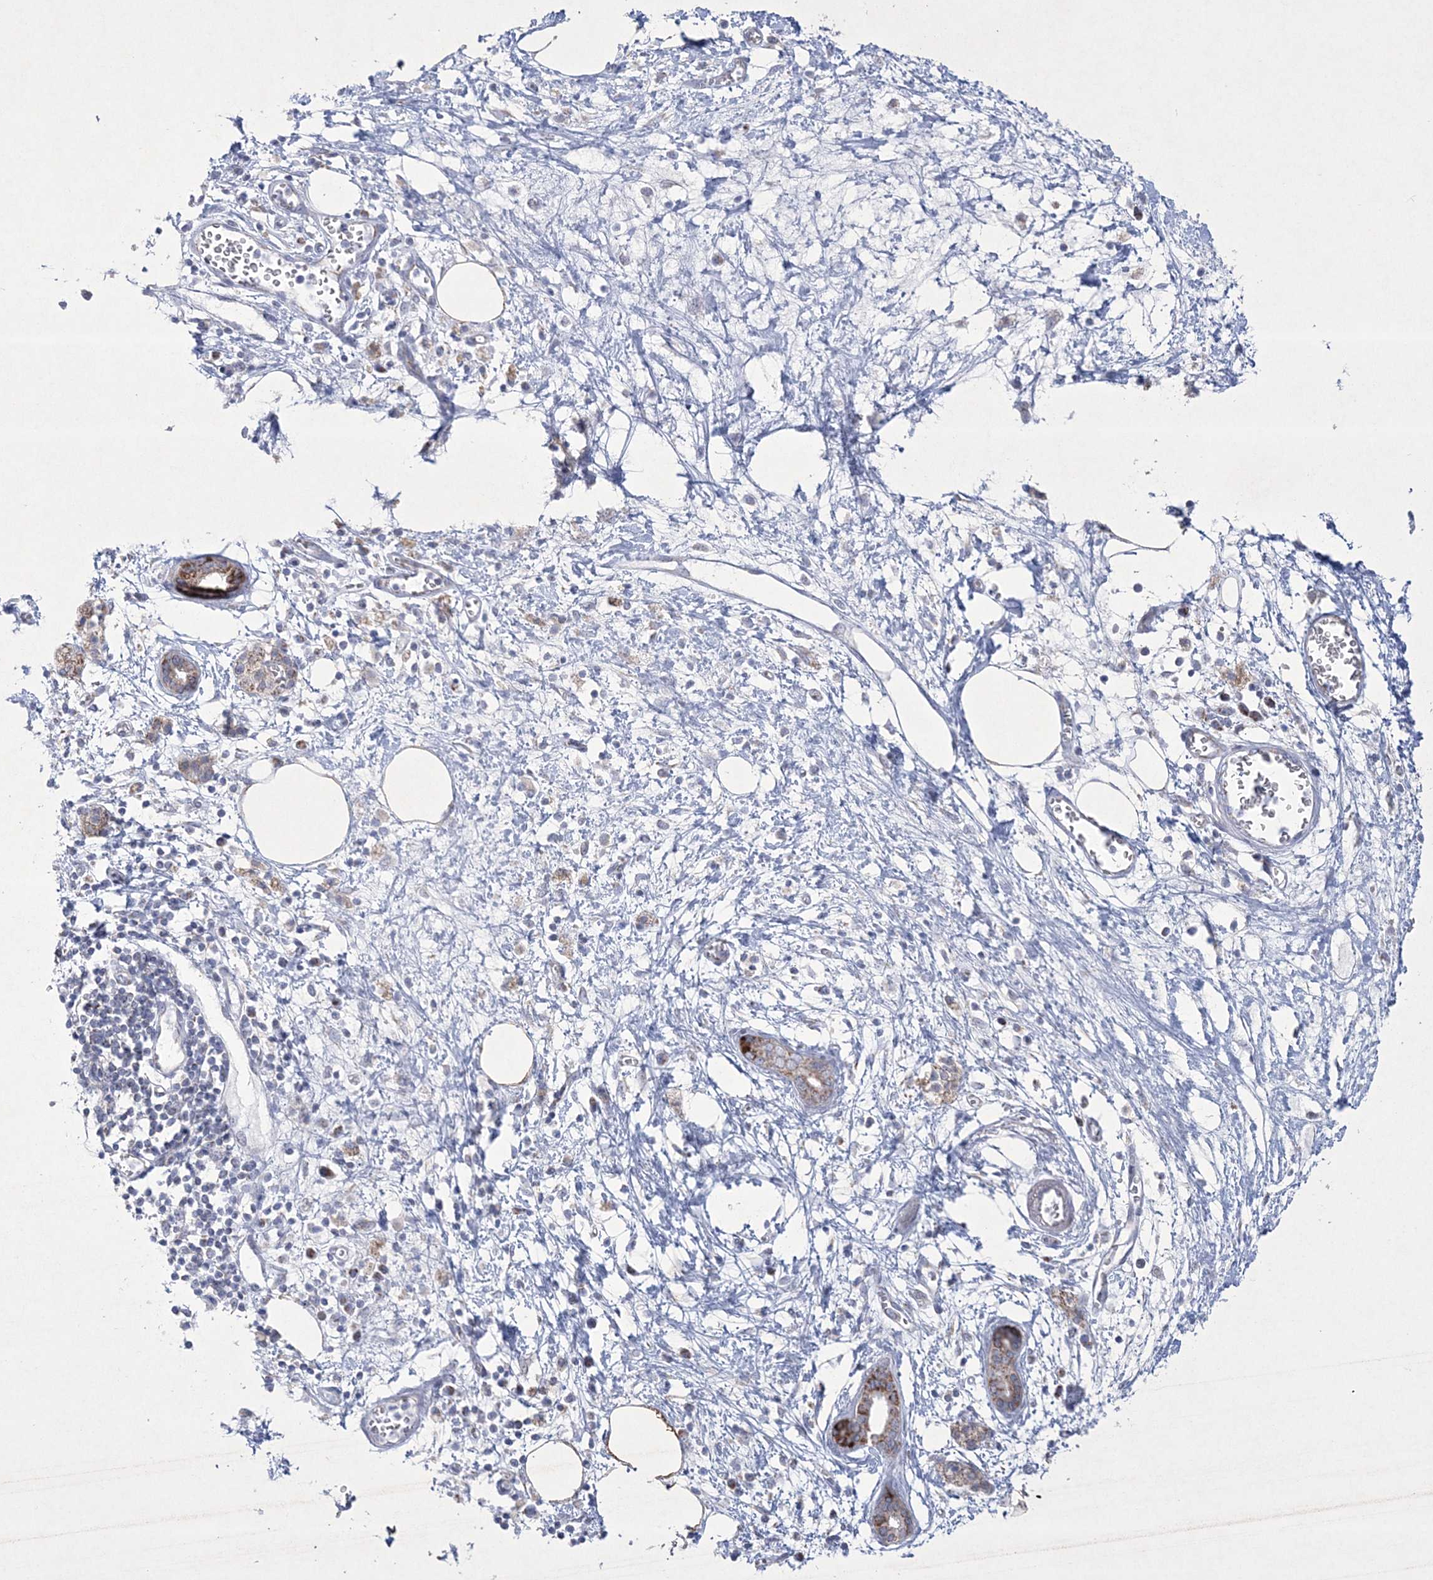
{"staining": {"intensity": "negative", "quantity": "none", "location": "none"}, "tissue": "pancreatic cancer", "cell_type": "Tumor cells", "image_type": "cancer", "snomed": [{"axis": "morphology", "description": "Adenocarcinoma, NOS"}, {"axis": "topography", "description": "Pancreas"}], "caption": "Tumor cells are negative for protein expression in human pancreatic adenocarcinoma. The staining was performed using DAB to visualize the protein expression in brown, while the nuclei were stained in blue with hematoxylin (Magnification: 20x).", "gene": "CES4A", "patient": {"sex": "male", "age": 78}}